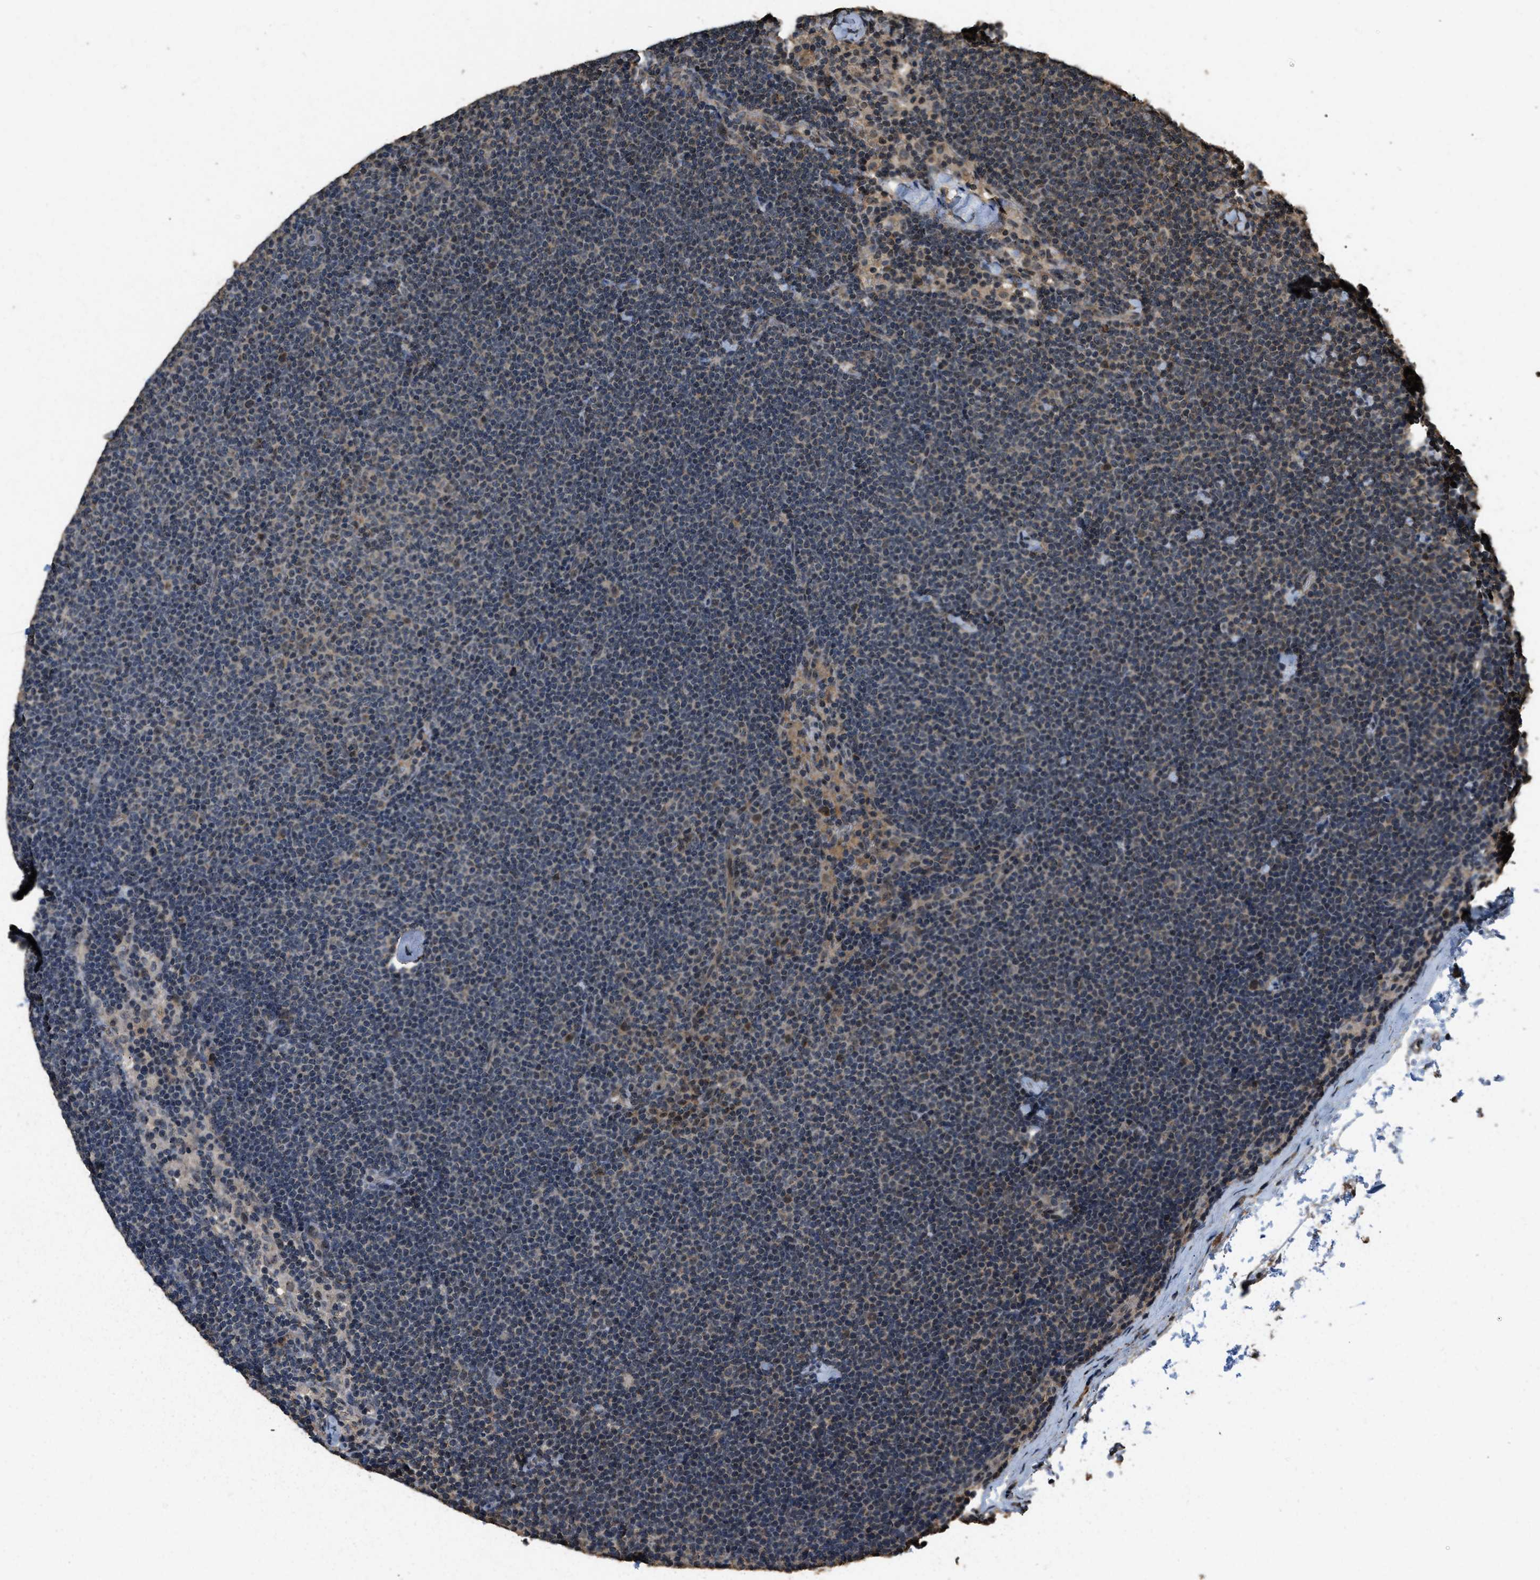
{"staining": {"intensity": "negative", "quantity": "none", "location": "none"}, "tissue": "lymphoma", "cell_type": "Tumor cells", "image_type": "cancer", "snomed": [{"axis": "morphology", "description": "Malignant lymphoma, non-Hodgkin's type, Low grade"}, {"axis": "topography", "description": "Lymph node"}], "caption": "Tumor cells show no significant expression in malignant lymphoma, non-Hodgkin's type (low-grade).", "gene": "DENND6B", "patient": {"sex": "female", "age": 53}}